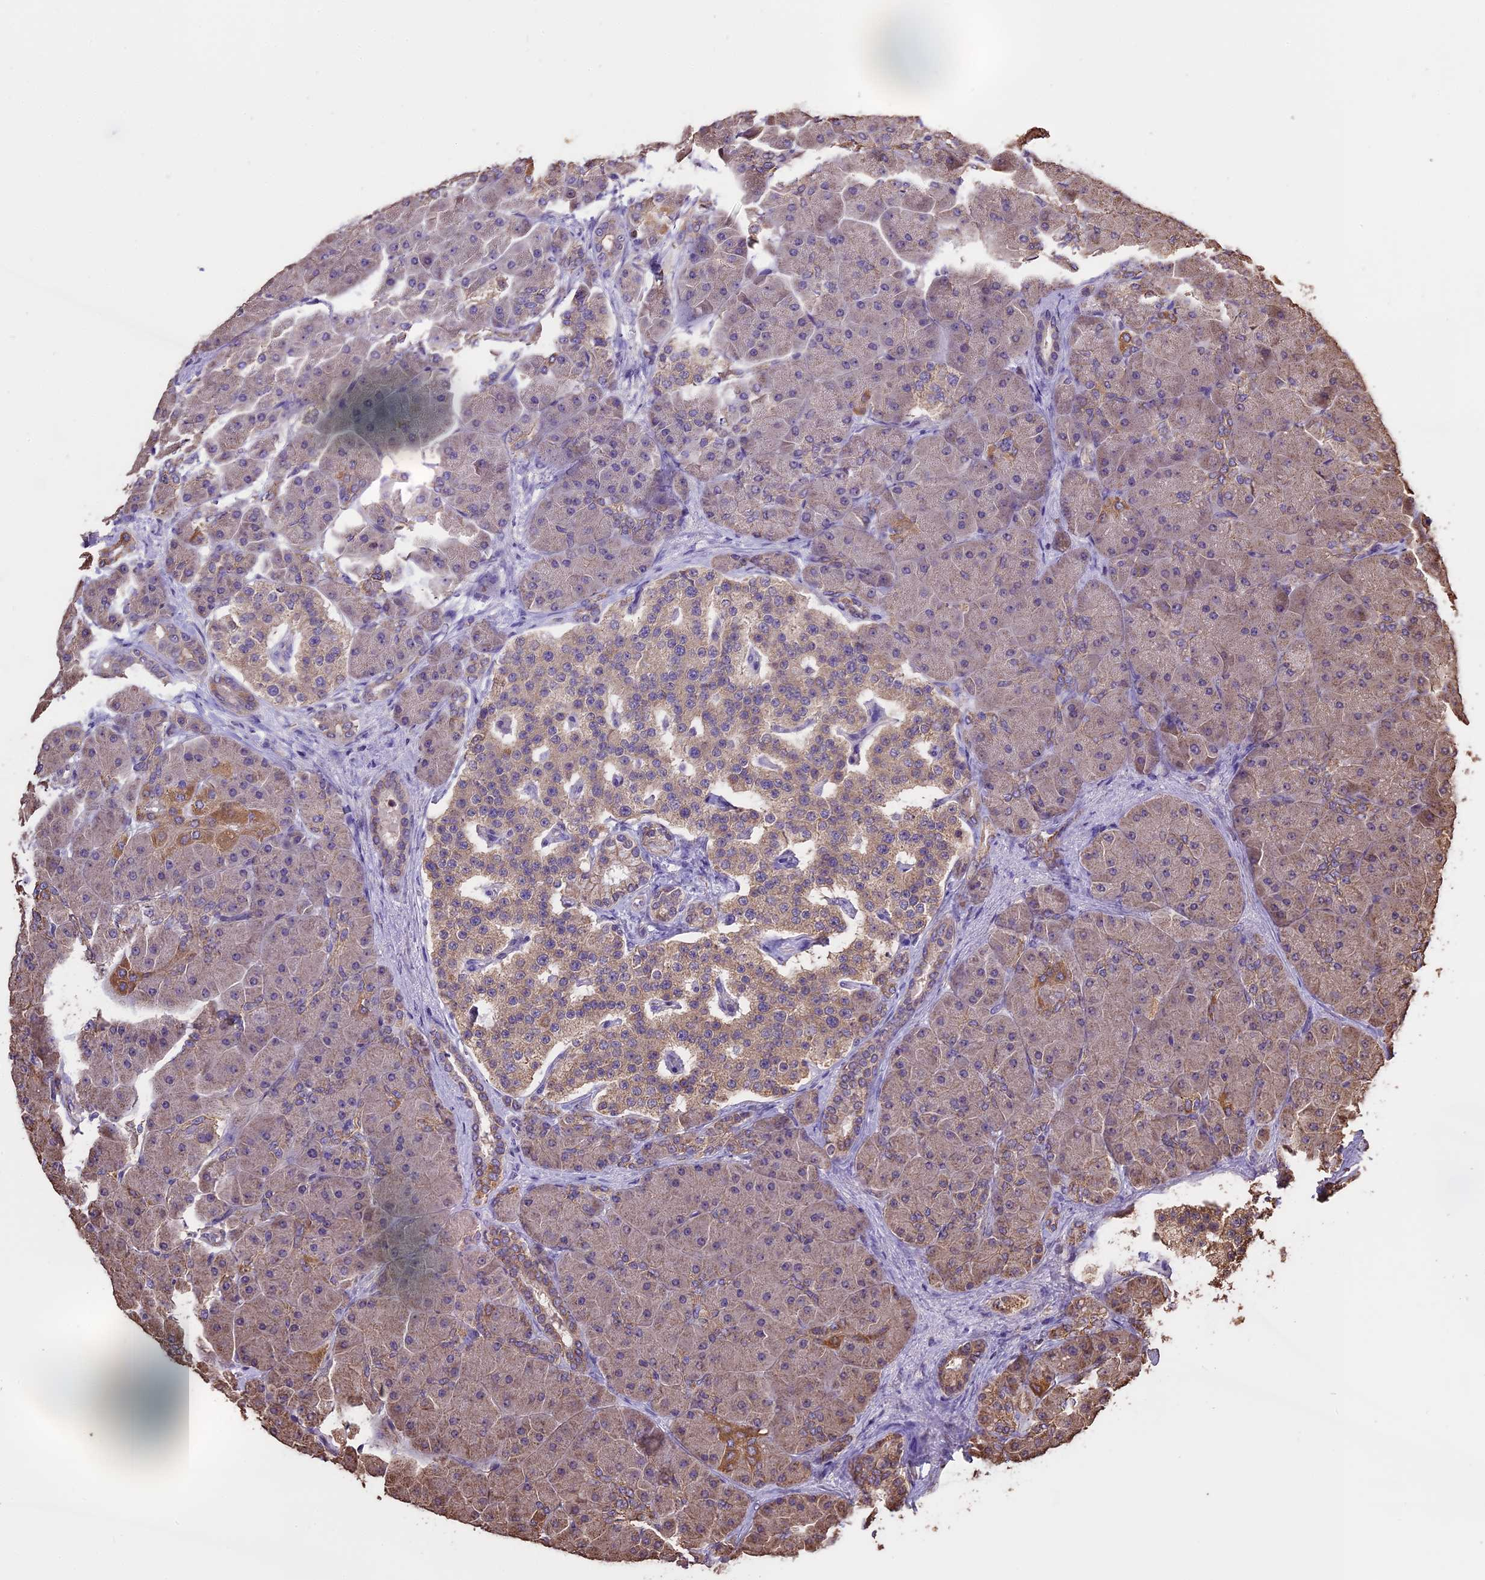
{"staining": {"intensity": "weak", "quantity": "25%-75%", "location": "cytoplasmic/membranous"}, "tissue": "pancreas", "cell_type": "Exocrine glandular cells", "image_type": "normal", "snomed": [{"axis": "morphology", "description": "Normal tissue, NOS"}, {"axis": "topography", "description": "Pancreas"}], "caption": "DAB (3,3'-diaminobenzidine) immunohistochemical staining of unremarkable human pancreas shows weak cytoplasmic/membranous protein expression in approximately 25%-75% of exocrine glandular cells.", "gene": "PGPEP1L", "patient": {"sex": "male", "age": 66}}